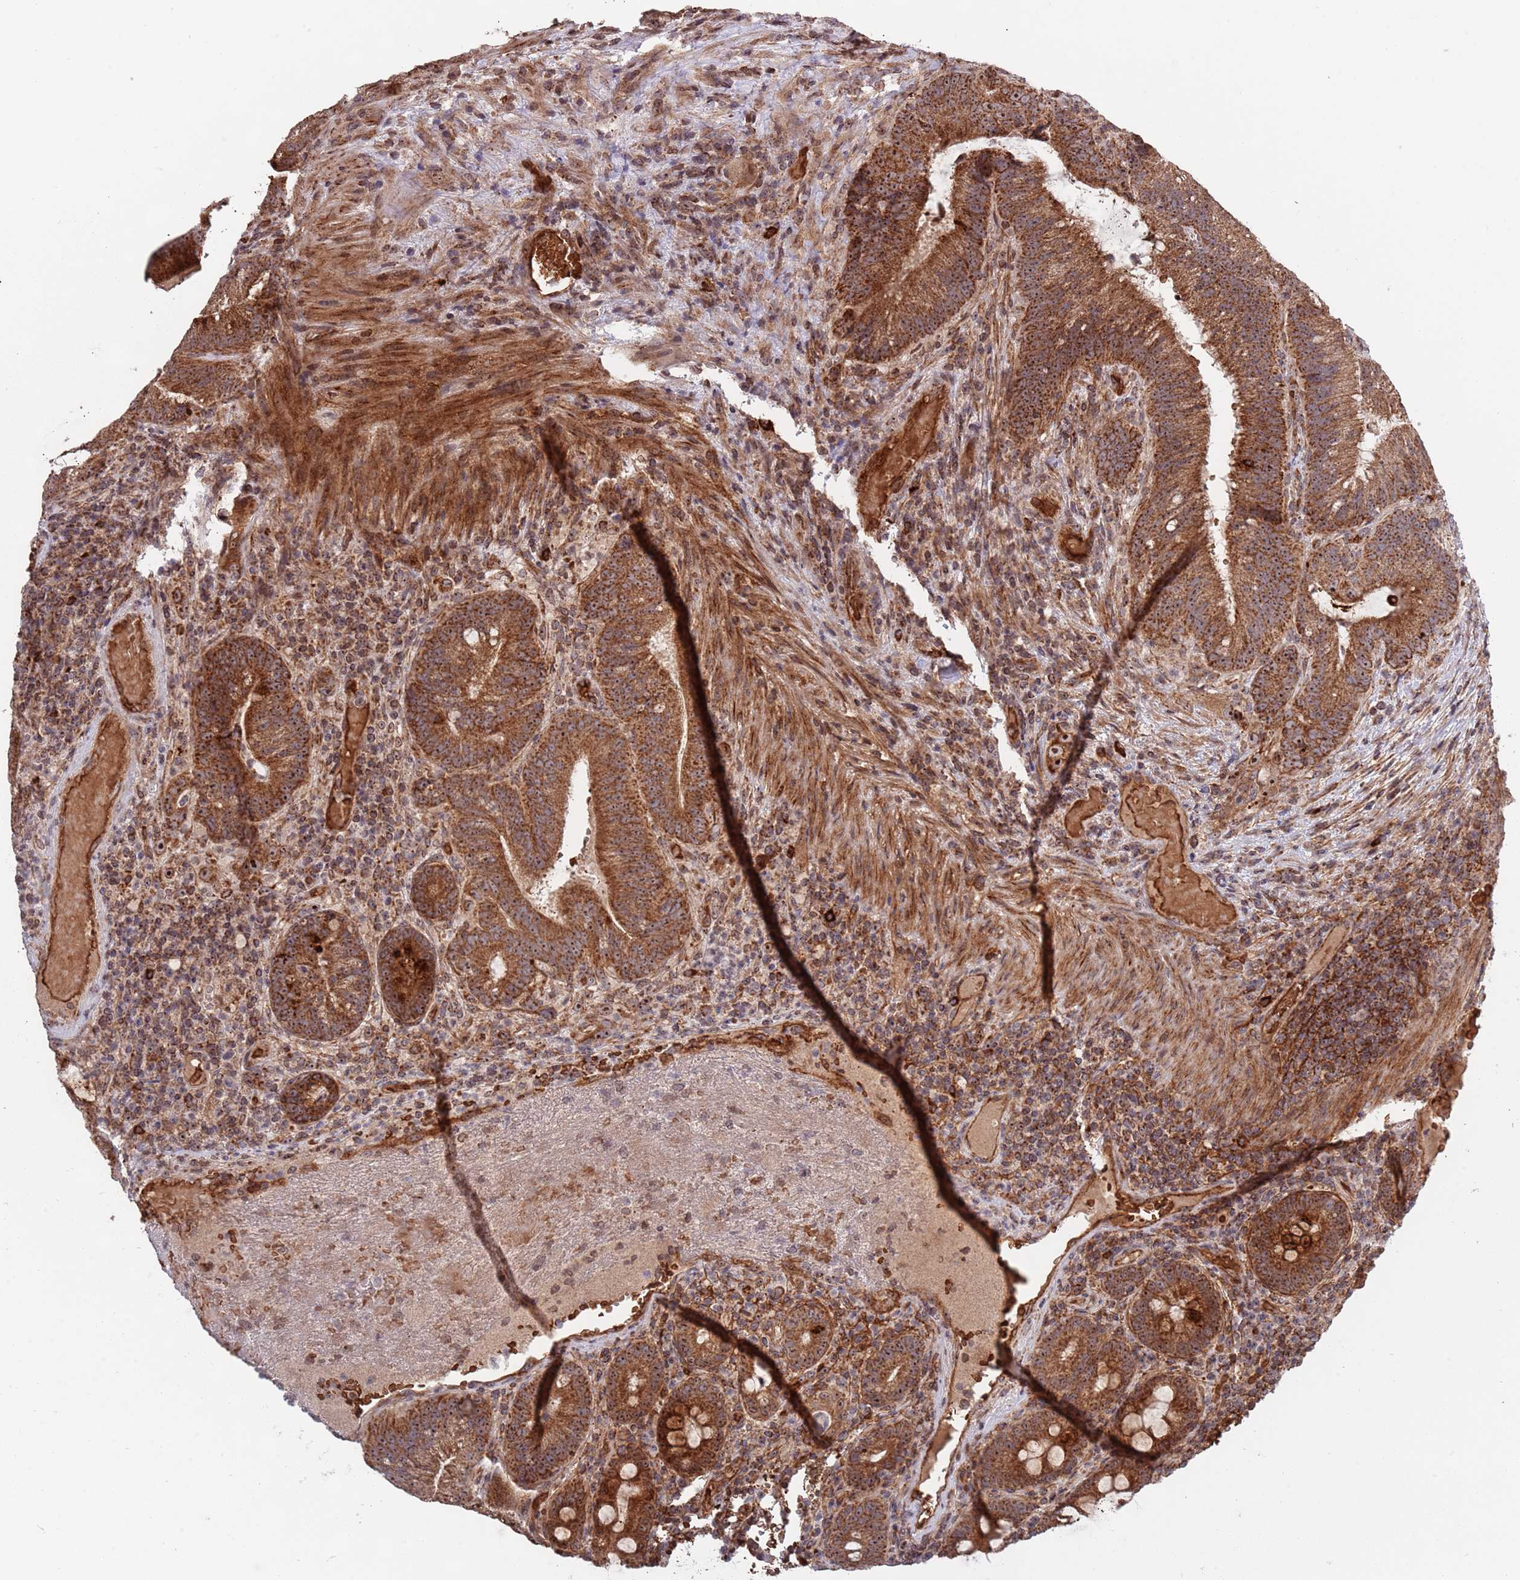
{"staining": {"intensity": "moderate", "quantity": ">75%", "location": "cytoplasmic/membranous,nuclear"}, "tissue": "colorectal cancer", "cell_type": "Tumor cells", "image_type": "cancer", "snomed": [{"axis": "morphology", "description": "Adenocarcinoma, NOS"}, {"axis": "topography", "description": "Colon"}], "caption": "High-power microscopy captured an immunohistochemistry micrograph of colorectal cancer, revealing moderate cytoplasmic/membranous and nuclear expression in about >75% of tumor cells.", "gene": "DCHS1", "patient": {"sex": "female", "age": 43}}